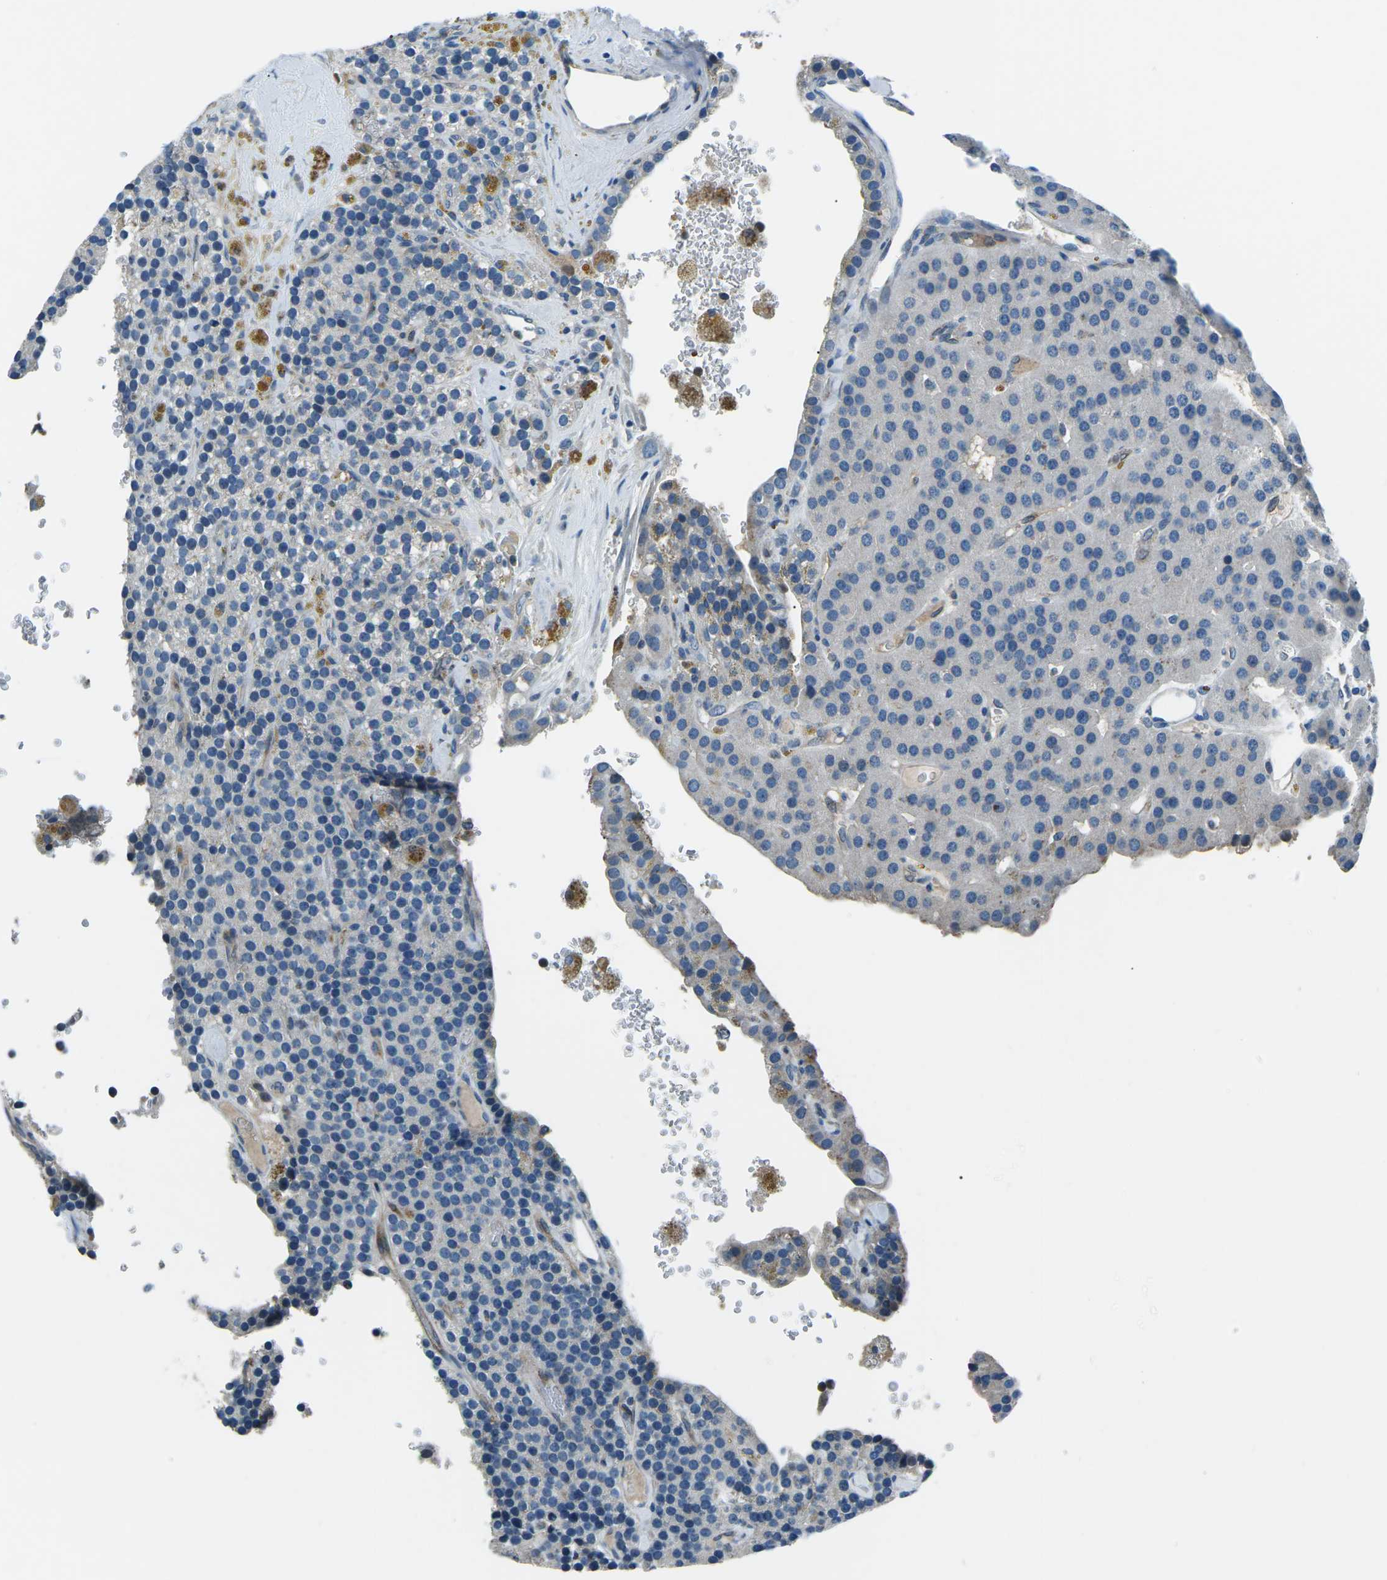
{"staining": {"intensity": "negative", "quantity": "none", "location": "none"}, "tissue": "parathyroid gland", "cell_type": "Glandular cells", "image_type": "normal", "snomed": [{"axis": "morphology", "description": "Normal tissue, NOS"}, {"axis": "morphology", "description": "Adenoma, NOS"}, {"axis": "topography", "description": "Parathyroid gland"}], "caption": "This is an immunohistochemistry (IHC) photomicrograph of benign parathyroid gland. There is no positivity in glandular cells.", "gene": "CD1D", "patient": {"sex": "female", "age": 86}}